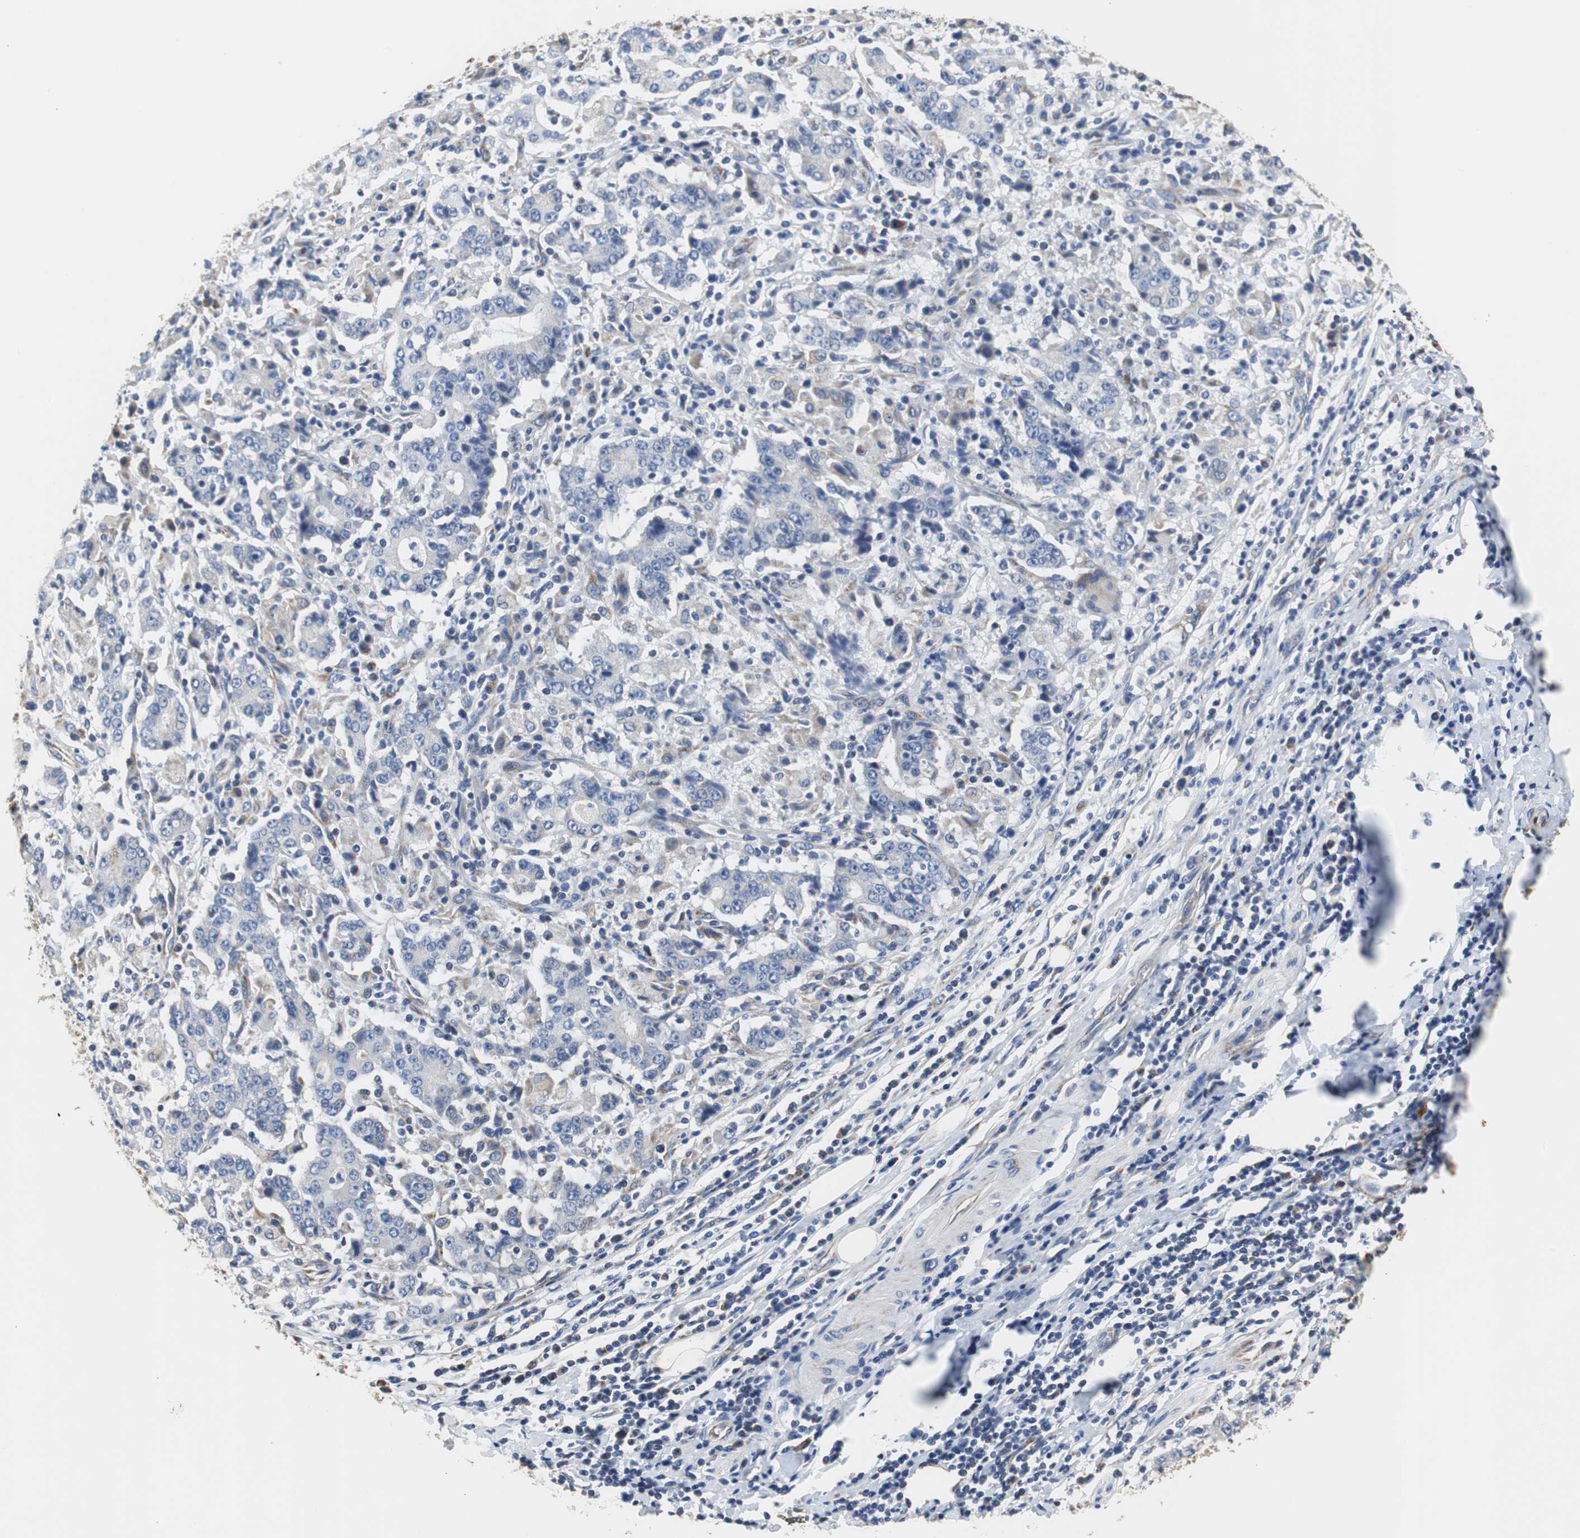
{"staining": {"intensity": "negative", "quantity": "none", "location": "none"}, "tissue": "stomach cancer", "cell_type": "Tumor cells", "image_type": "cancer", "snomed": [{"axis": "morphology", "description": "Normal tissue, NOS"}, {"axis": "morphology", "description": "Adenocarcinoma, NOS"}, {"axis": "topography", "description": "Stomach, upper"}, {"axis": "topography", "description": "Stomach"}], "caption": "High power microscopy image of an immunohistochemistry (IHC) photomicrograph of stomach cancer, revealing no significant positivity in tumor cells.", "gene": "PCK1", "patient": {"sex": "male", "age": 59}}